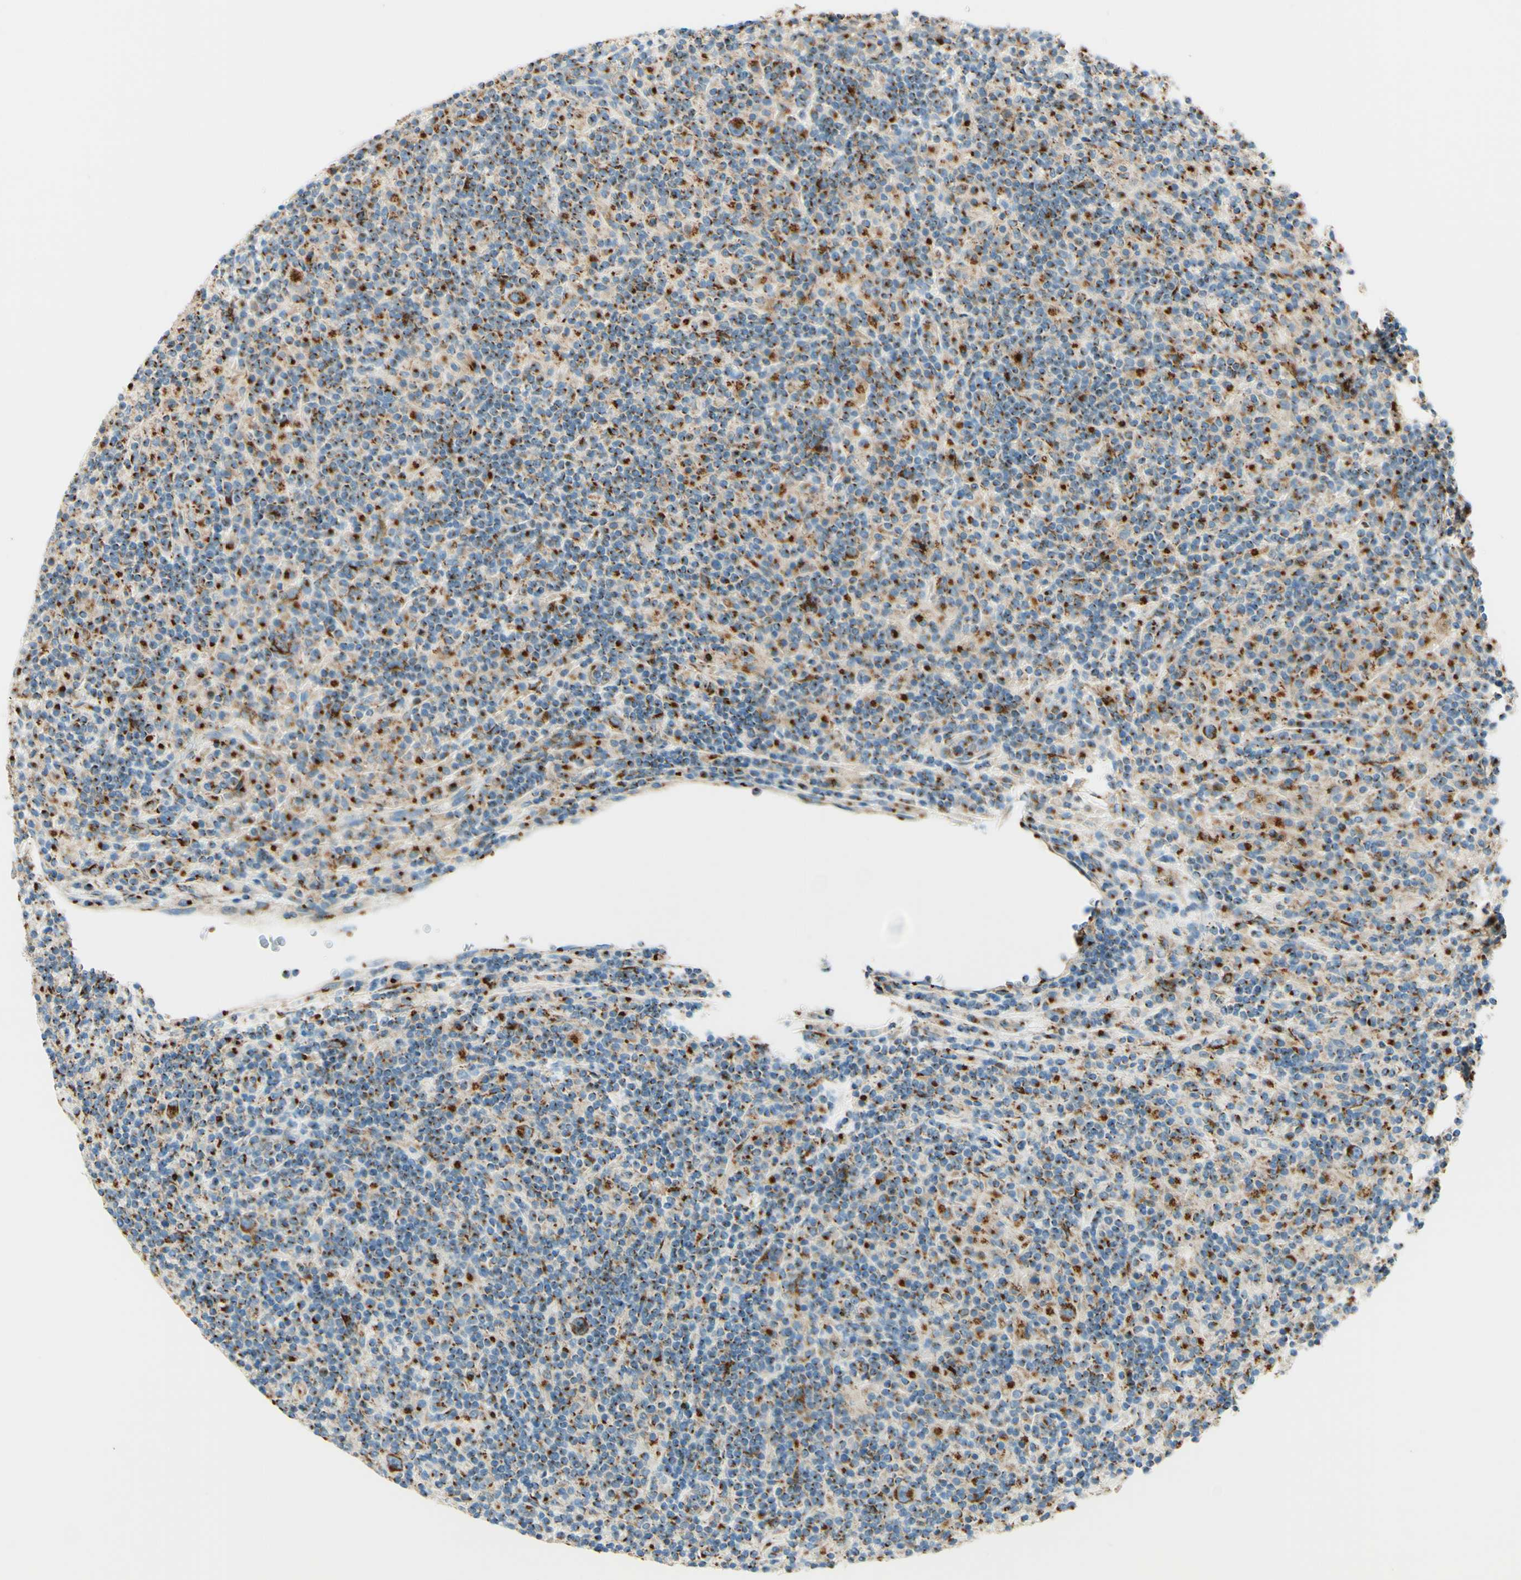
{"staining": {"intensity": "strong", "quantity": ">75%", "location": "cytoplasmic/membranous"}, "tissue": "lymphoma", "cell_type": "Tumor cells", "image_type": "cancer", "snomed": [{"axis": "morphology", "description": "Hodgkin's disease, NOS"}, {"axis": "topography", "description": "Lymph node"}], "caption": "DAB immunohistochemical staining of human Hodgkin's disease shows strong cytoplasmic/membranous protein positivity in approximately >75% of tumor cells.", "gene": "GOLGB1", "patient": {"sex": "male", "age": 70}}